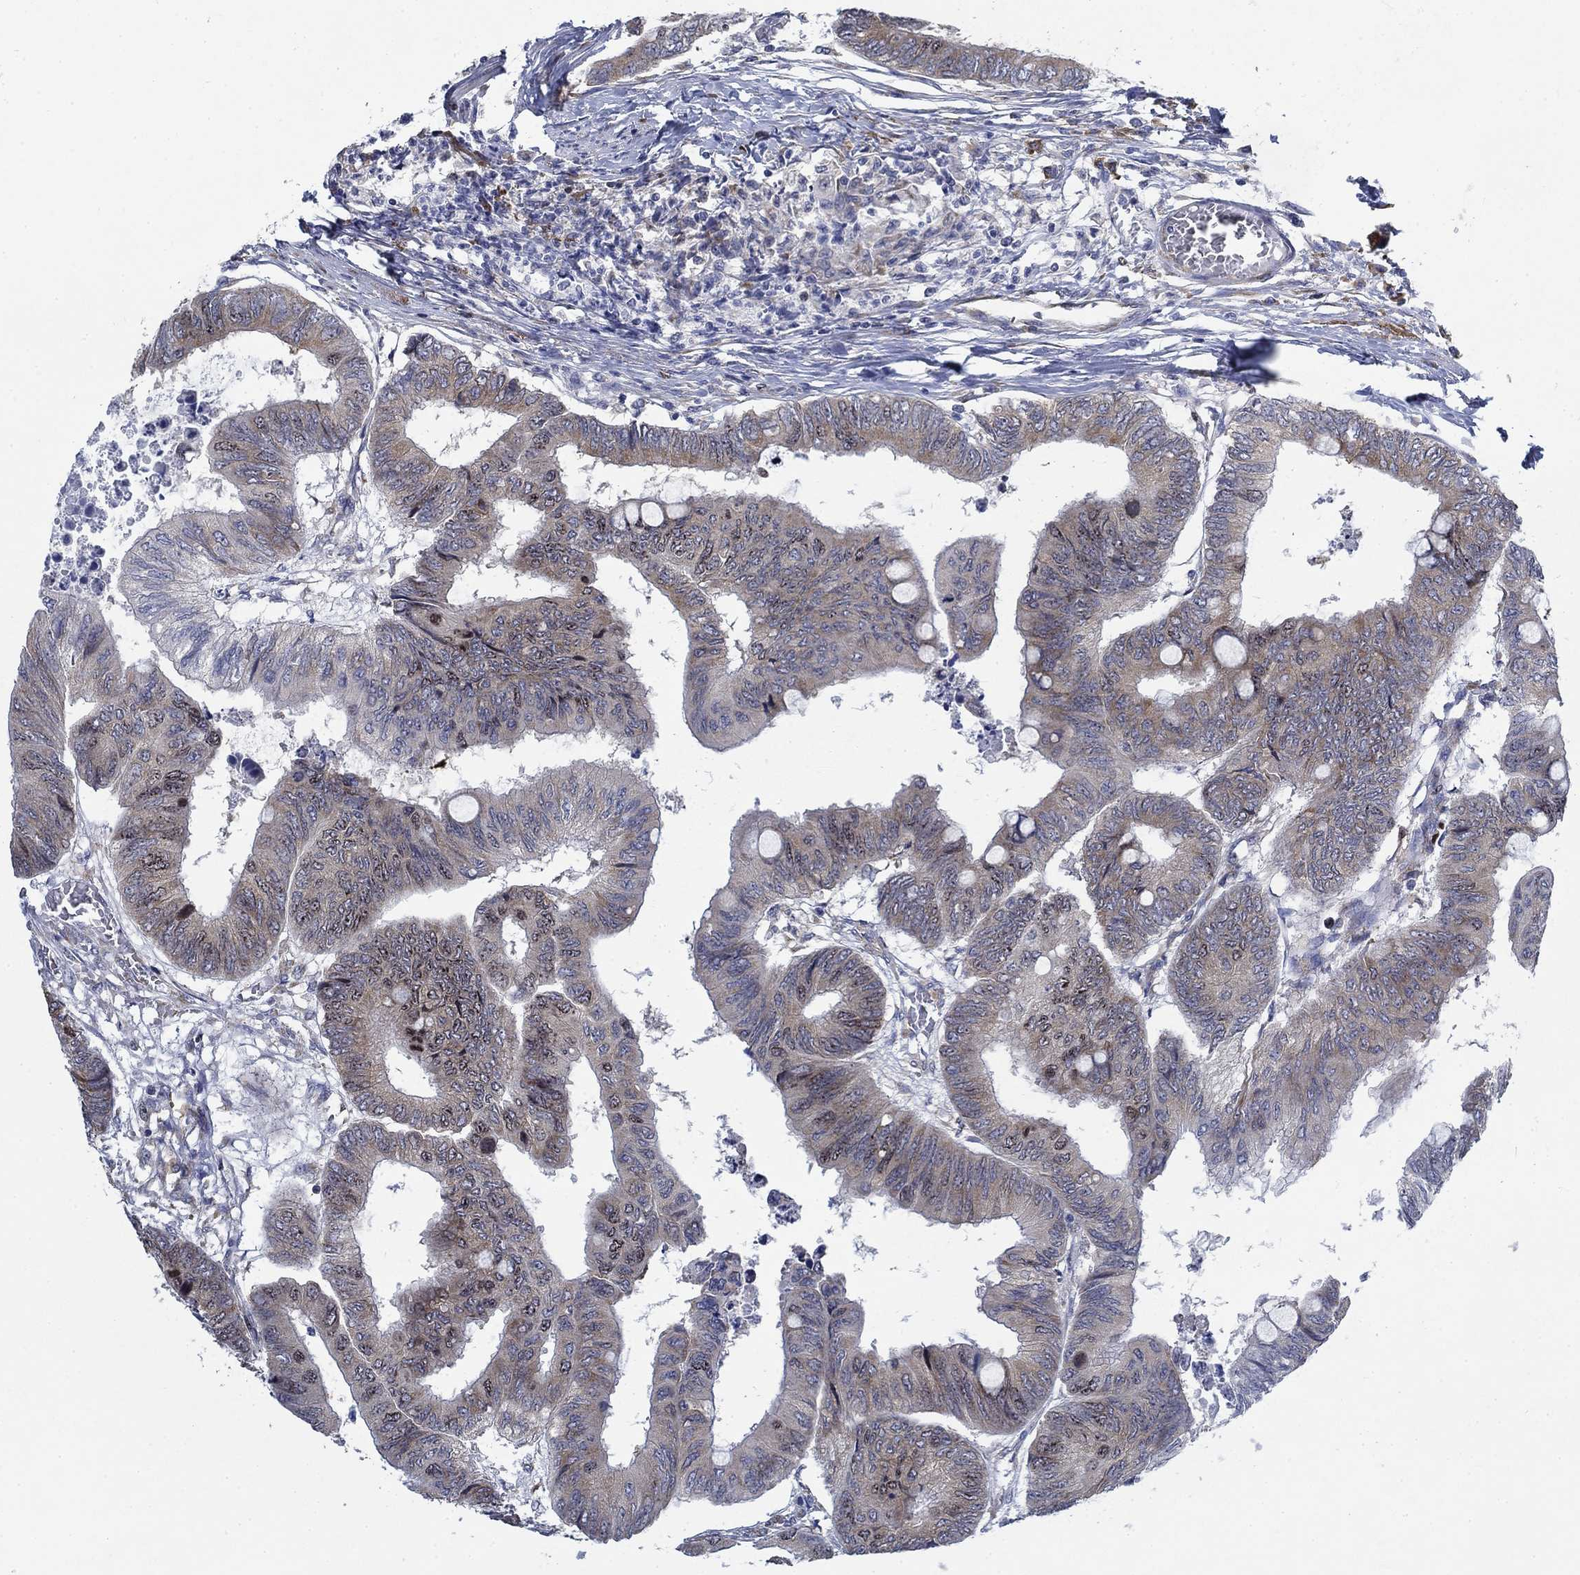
{"staining": {"intensity": "weak", "quantity": ">75%", "location": "cytoplasmic/membranous"}, "tissue": "colorectal cancer", "cell_type": "Tumor cells", "image_type": "cancer", "snomed": [{"axis": "morphology", "description": "Normal tissue, NOS"}, {"axis": "morphology", "description": "Adenocarcinoma, NOS"}, {"axis": "topography", "description": "Rectum"}, {"axis": "topography", "description": "Peripheral nerve tissue"}], "caption": "High-magnification brightfield microscopy of colorectal adenocarcinoma stained with DAB (brown) and counterstained with hematoxylin (blue). tumor cells exhibit weak cytoplasmic/membranous positivity is seen in about>75% of cells.", "gene": "MMP24", "patient": {"sex": "male", "age": 92}}